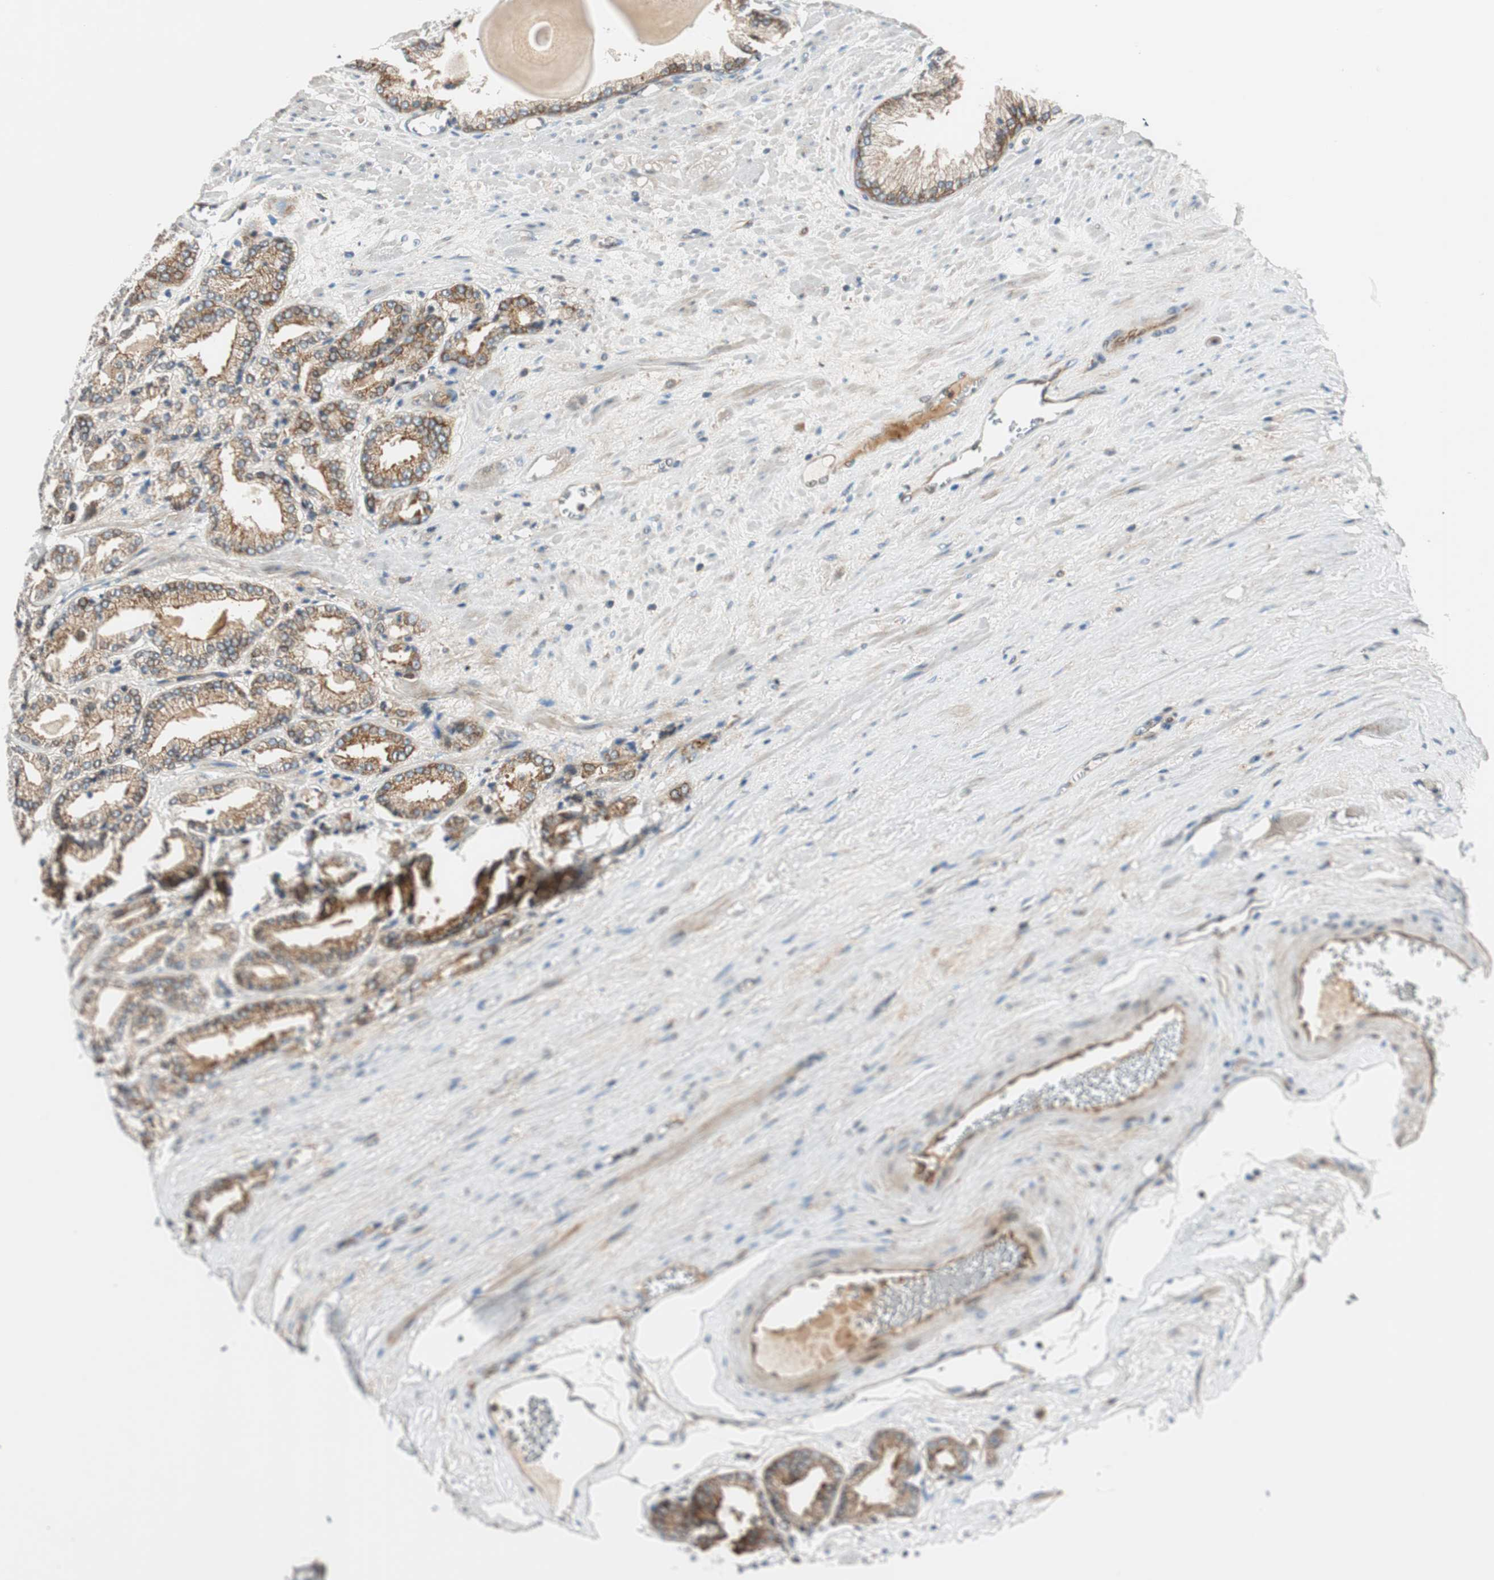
{"staining": {"intensity": "moderate", "quantity": ">75%", "location": "cytoplasmic/membranous"}, "tissue": "prostate cancer", "cell_type": "Tumor cells", "image_type": "cancer", "snomed": [{"axis": "morphology", "description": "Adenocarcinoma, Low grade"}, {"axis": "topography", "description": "Prostate"}], "caption": "Immunohistochemistry (IHC) of human prostate low-grade adenocarcinoma displays medium levels of moderate cytoplasmic/membranous positivity in approximately >75% of tumor cells.", "gene": "ABI1", "patient": {"sex": "male", "age": 59}}